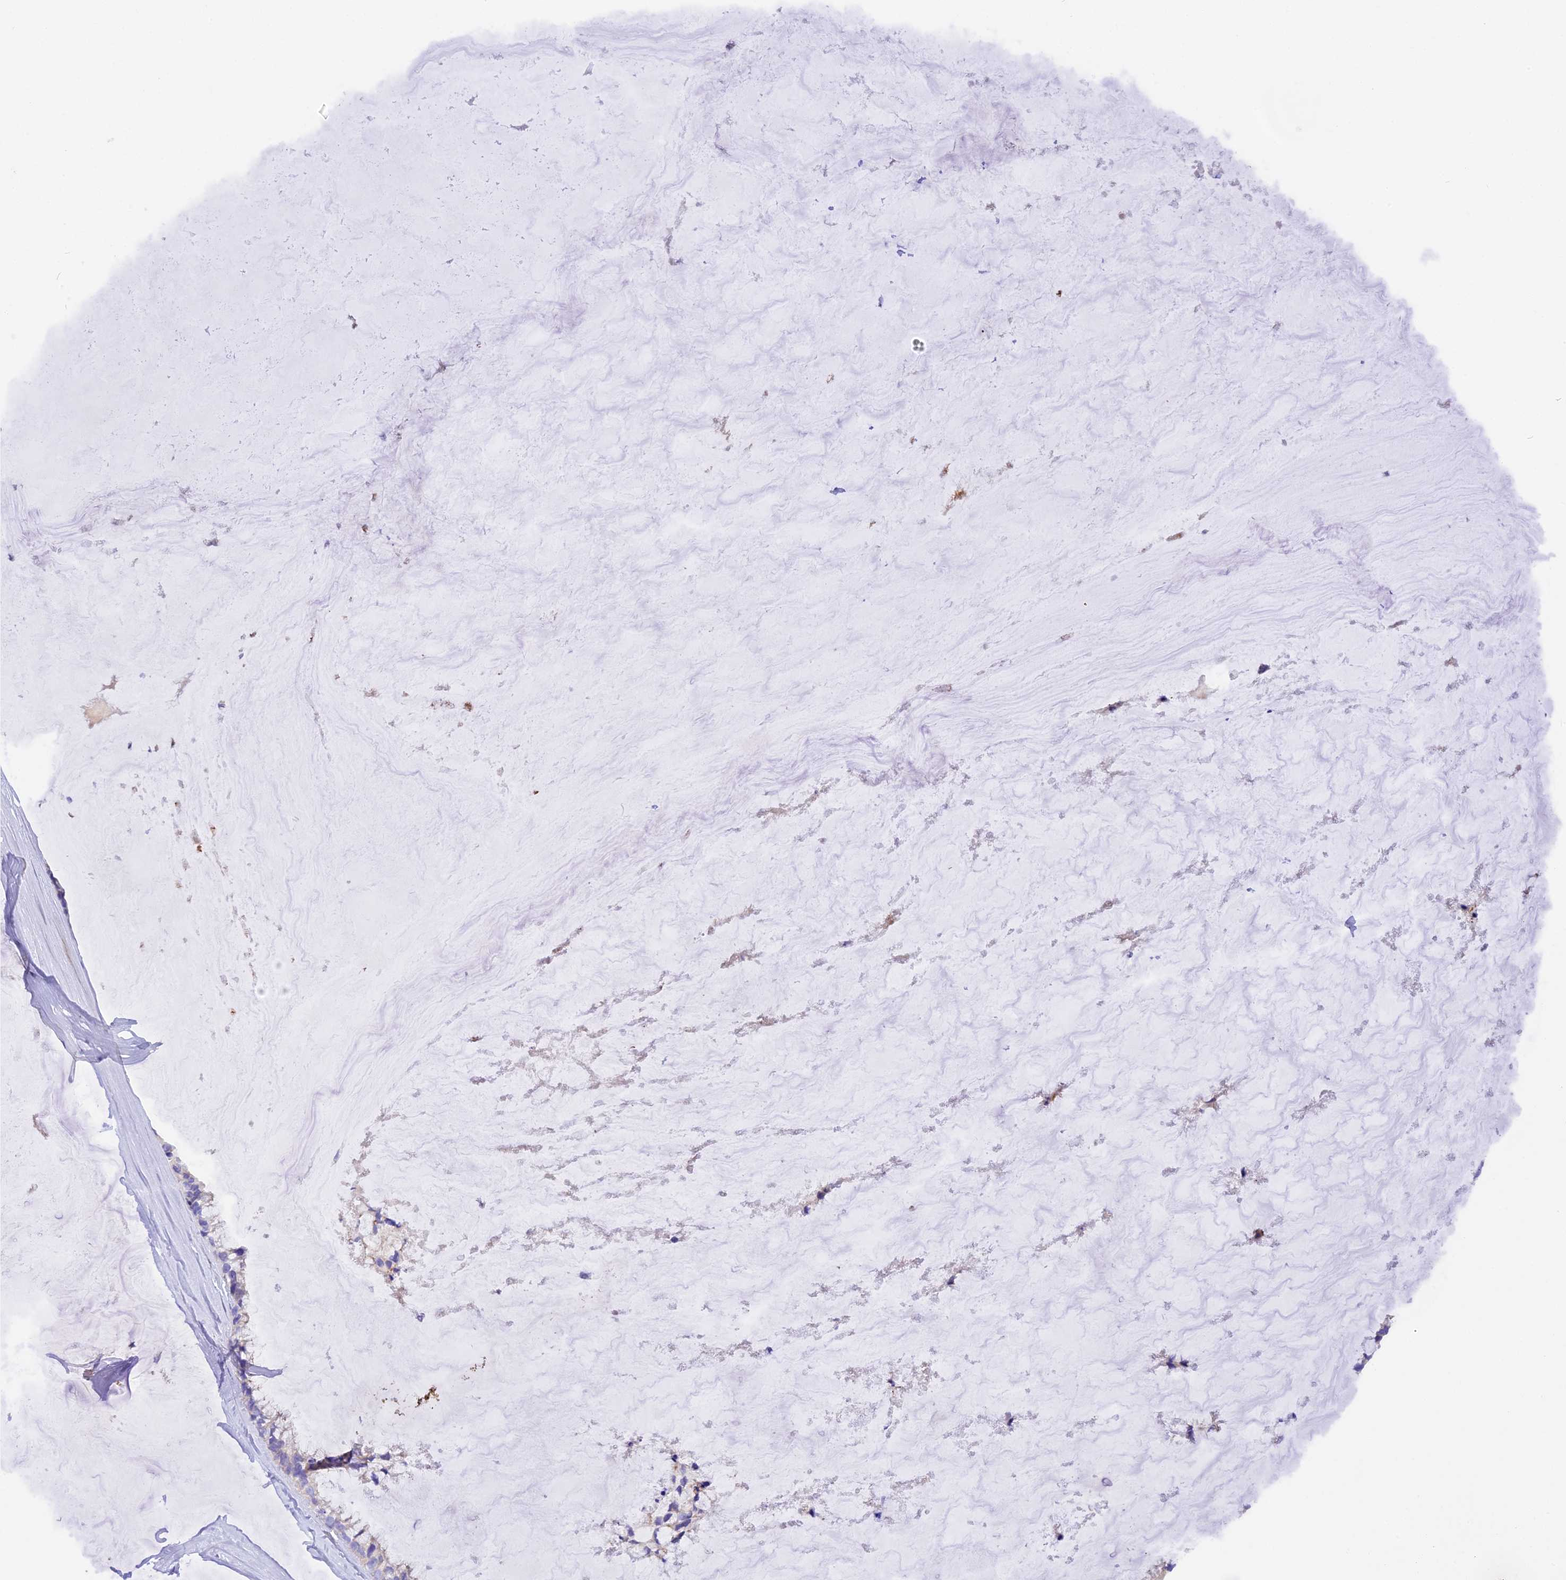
{"staining": {"intensity": "negative", "quantity": "none", "location": "none"}, "tissue": "ovarian cancer", "cell_type": "Tumor cells", "image_type": "cancer", "snomed": [{"axis": "morphology", "description": "Cystadenocarcinoma, mucinous, NOS"}, {"axis": "topography", "description": "Ovary"}], "caption": "IHC of human ovarian cancer demonstrates no positivity in tumor cells.", "gene": "FAM193A", "patient": {"sex": "female", "age": 39}}